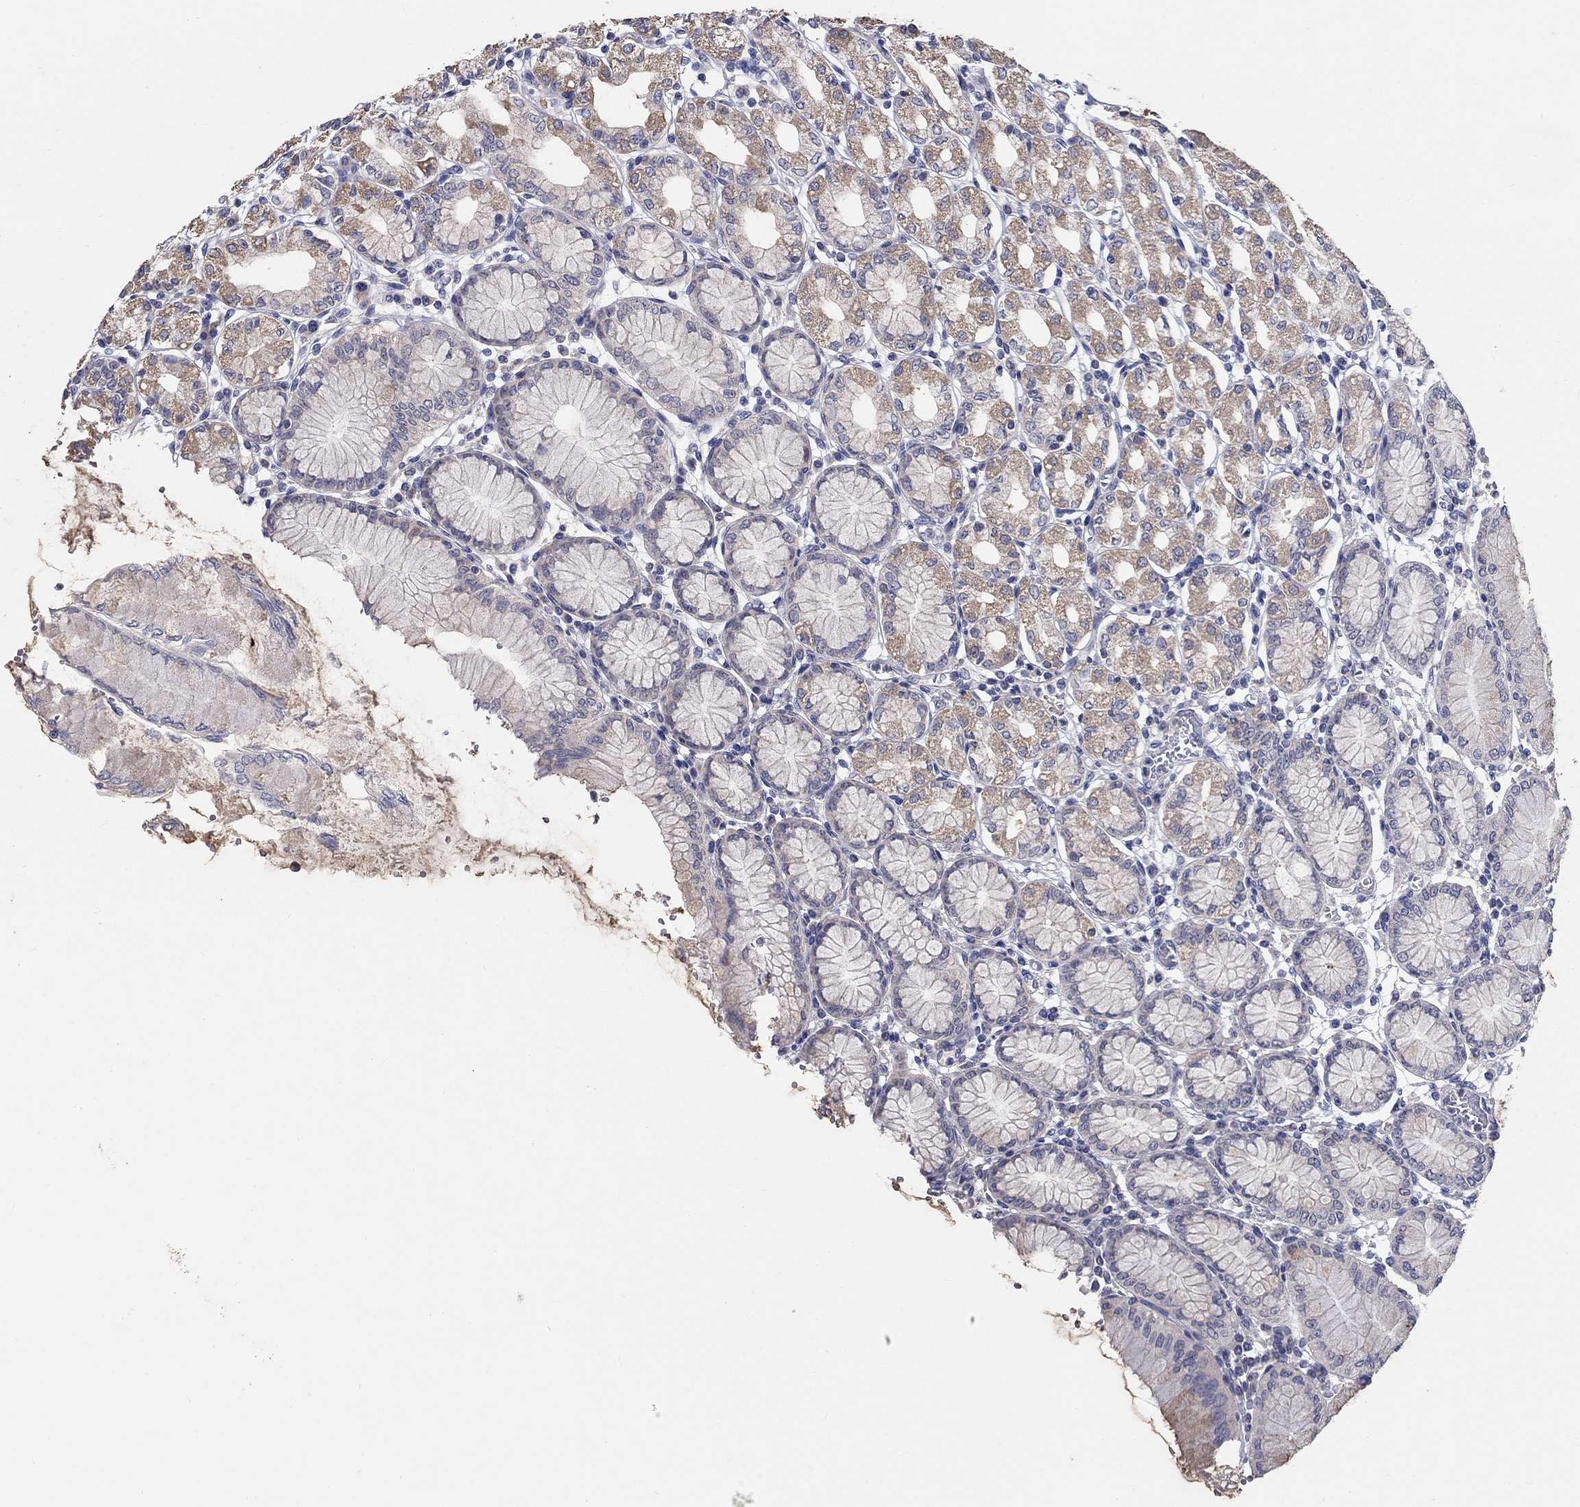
{"staining": {"intensity": "moderate", "quantity": "25%-75%", "location": "cytoplasmic/membranous"}, "tissue": "stomach", "cell_type": "Glandular cells", "image_type": "normal", "snomed": [{"axis": "morphology", "description": "Normal tissue, NOS"}, {"axis": "topography", "description": "Skeletal muscle"}, {"axis": "topography", "description": "Stomach"}], "caption": "Protein staining of unremarkable stomach exhibits moderate cytoplasmic/membranous expression in about 25%-75% of glandular cells.", "gene": "PROZ", "patient": {"sex": "female", "age": 57}}